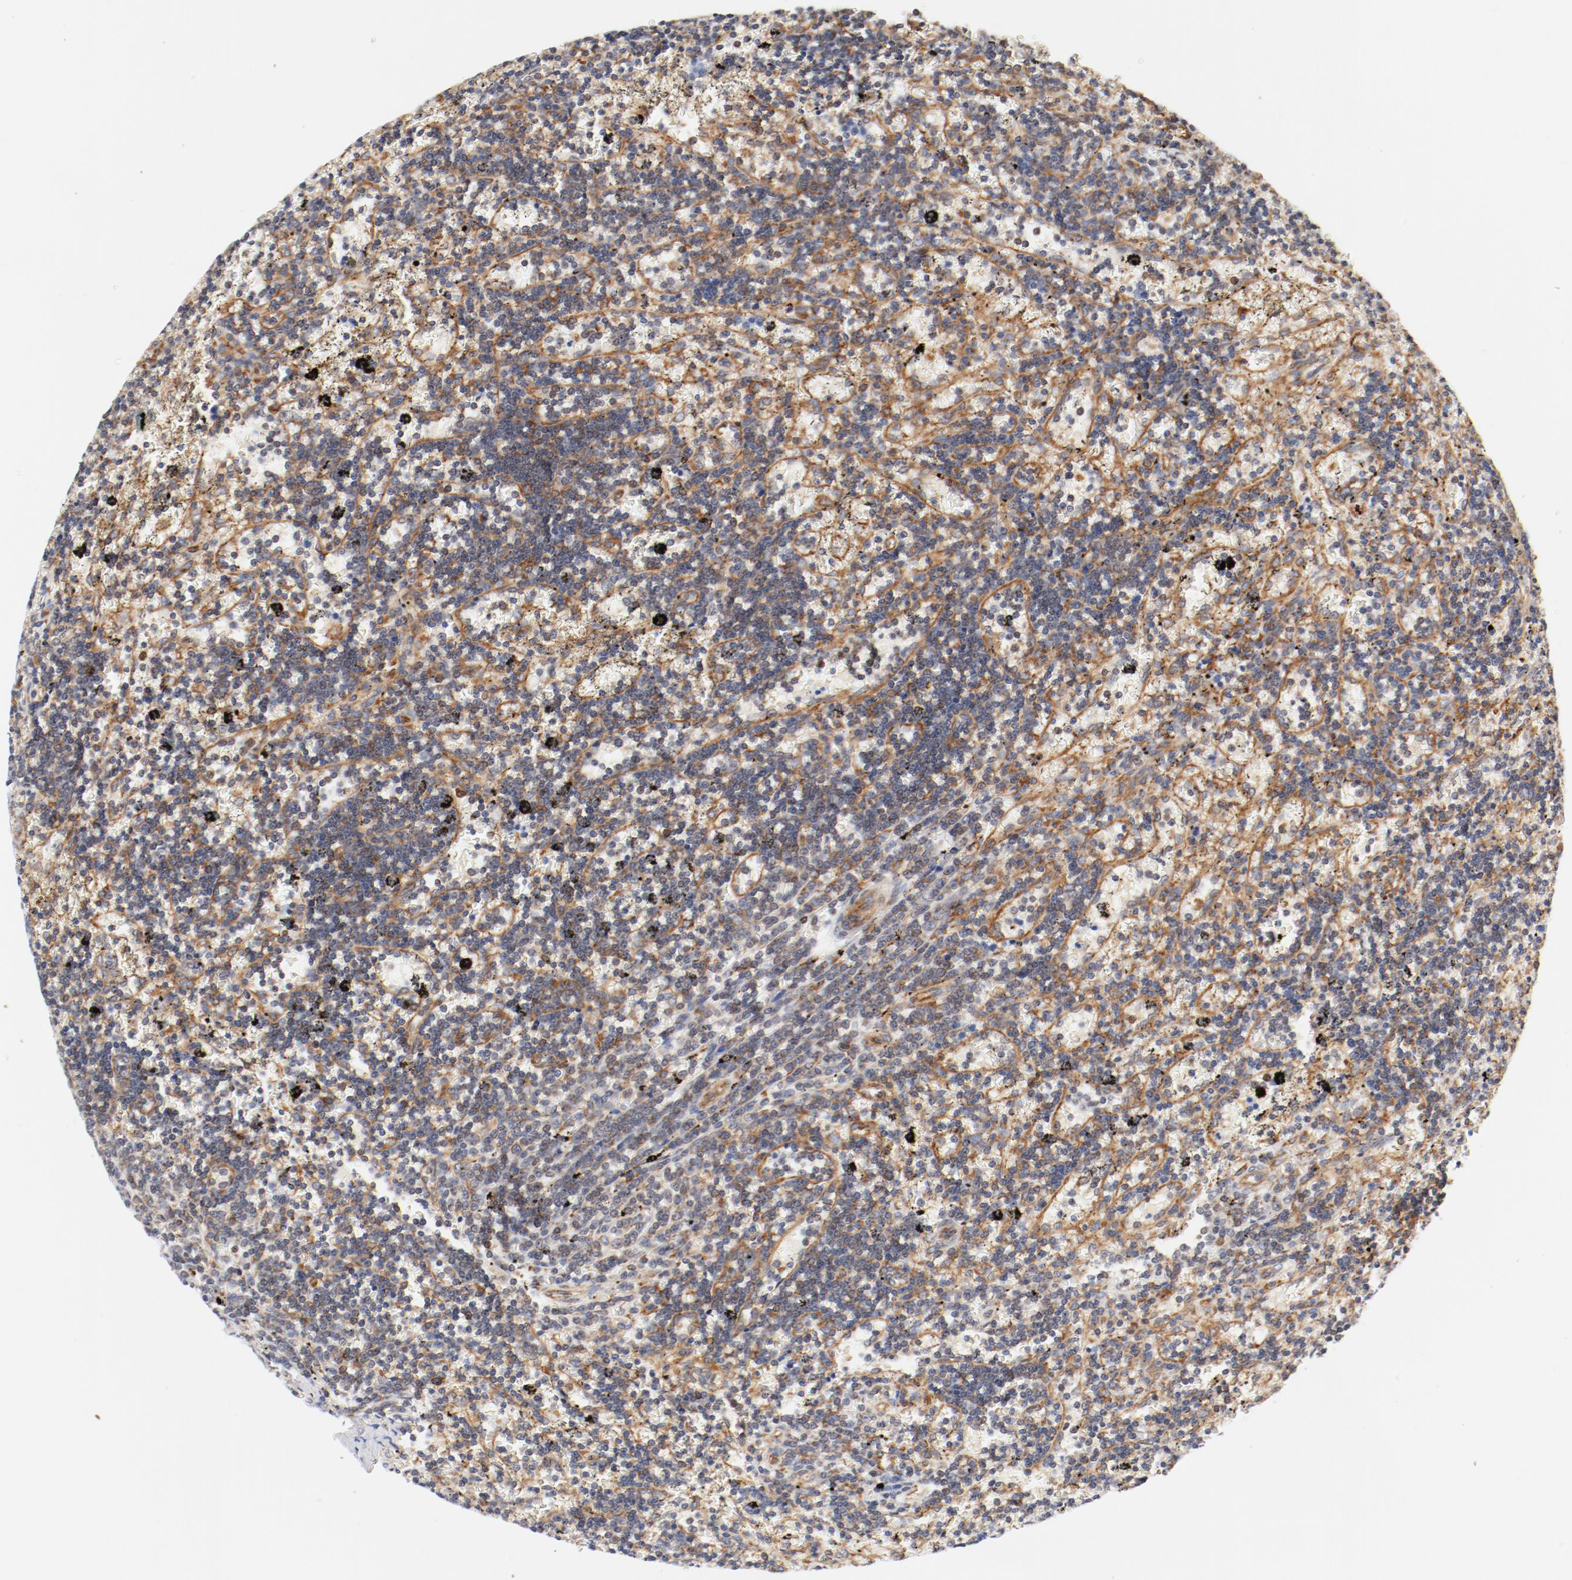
{"staining": {"intensity": "moderate", "quantity": "<25%", "location": "cytoplasmic/membranous"}, "tissue": "lymphoma", "cell_type": "Tumor cells", "image_type": "cancer", "snomed": [{"axis": "morphology", "description": "Malignant lymphoma, non-Hodgkin's type, Low grade"}, {"axis": "topography", "description": "Spleen"}], "caption": "Immunohistochemistry (IHC) of human lymphoma shows low levels of moderate cytoplasmic/membranous expression in about <25% of tumor cells. (Brightfield microscopy of DAB IHC at high magnification).", "gene": "PDPK1", "patient": {"sex": "male", "age": 60}}